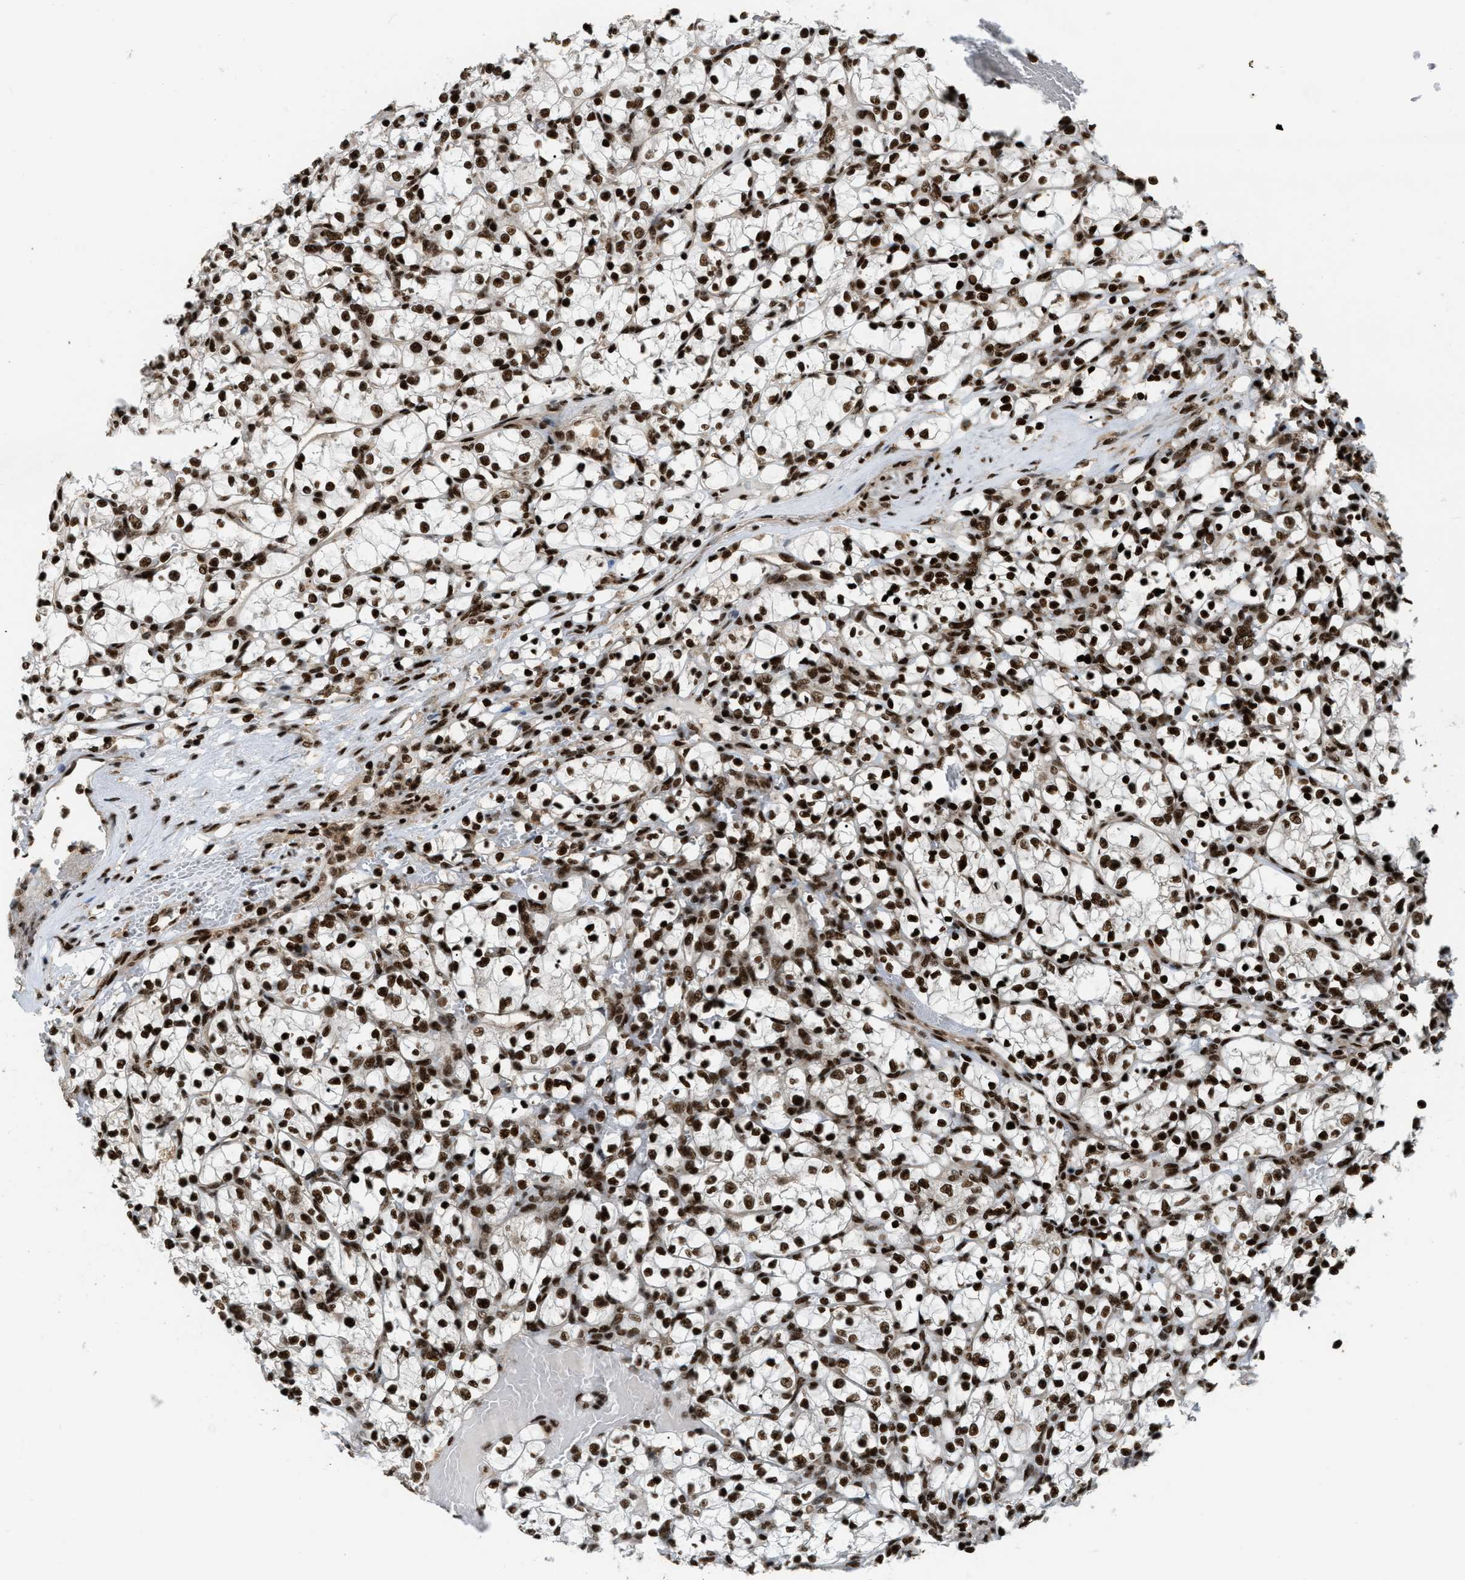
{"staining": {"intensity": "strong", "quantity": ">75%", "location": "nuclear"}, "tissue": "renal cancer", "cell_type": "Tumor cells", "image_type": "cancer", "snomed": [{"axis": "morphology", "description": "Adenocarcinoma, NOS"}, {"axis": "topography", "description": "Kidney"}], "caption": "This histopathology image displays immunohistochemistry staining of renal cancer (adenocarcinoma), with high strong nuclear expression in approximately >75% of tumor cells.", "gene": "NUMA1", "patient": {"sex": "female", "age": 69}}